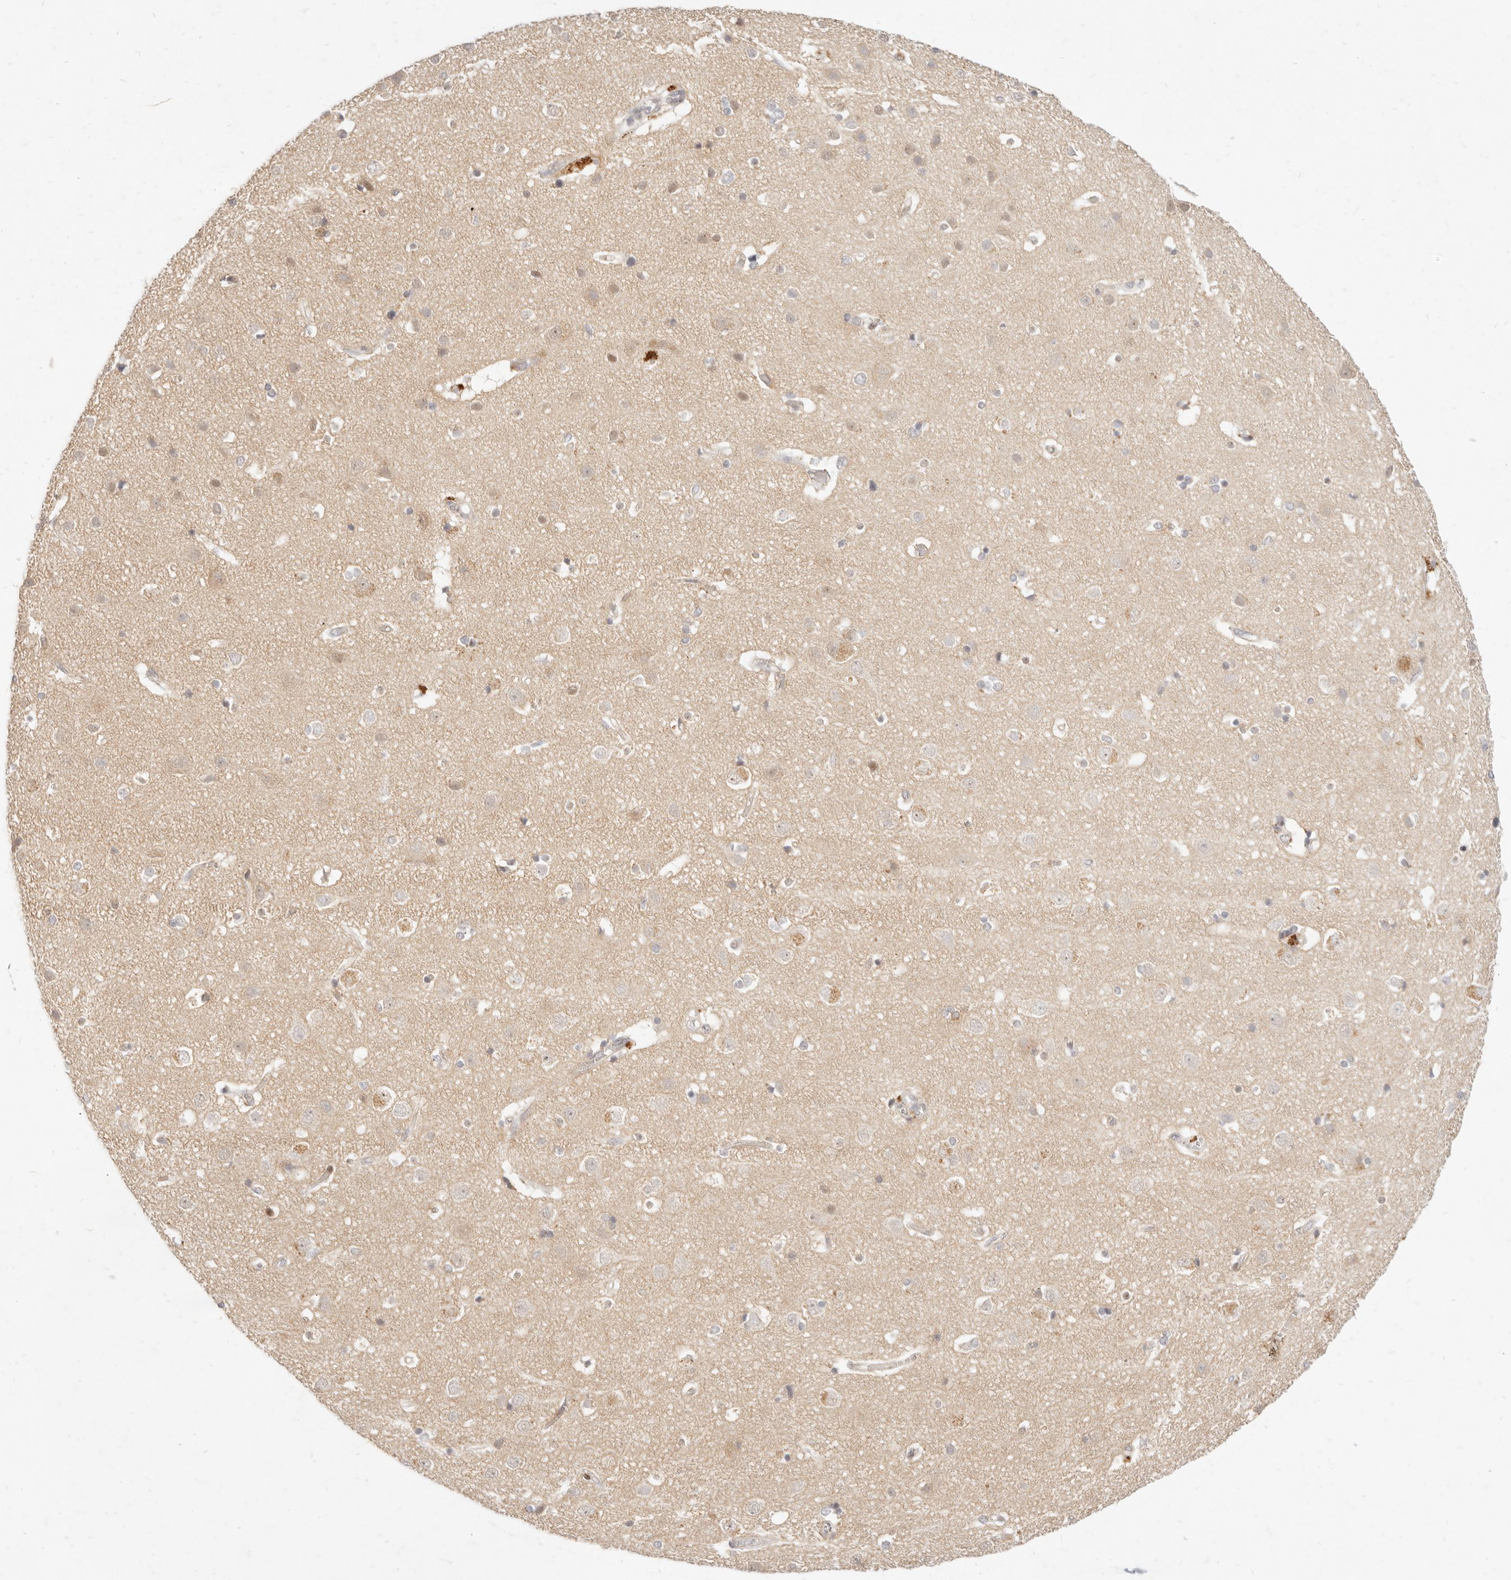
{"staining": {"intensity": "weak", "quantity": "25%-75%", "location": "cytoplasmic/membranous"}, "tissue": "cerebral cortex", "cell_type": "Endothelial cells", "image_type": "normal", "snomed": [{"axis": "morphology", "description": "Normal tissue, NOS"}, {"axis": "topography", "description": "Cerebral cortex"}], "caption": "Cerebral cortex stained with a brown dye exhibits weak cytoplasmic/membranous positive staining in about 25%-75% of endothelial cells.", "gene": "ASCL3", "patient": {"sex": "male", "age": 54}}